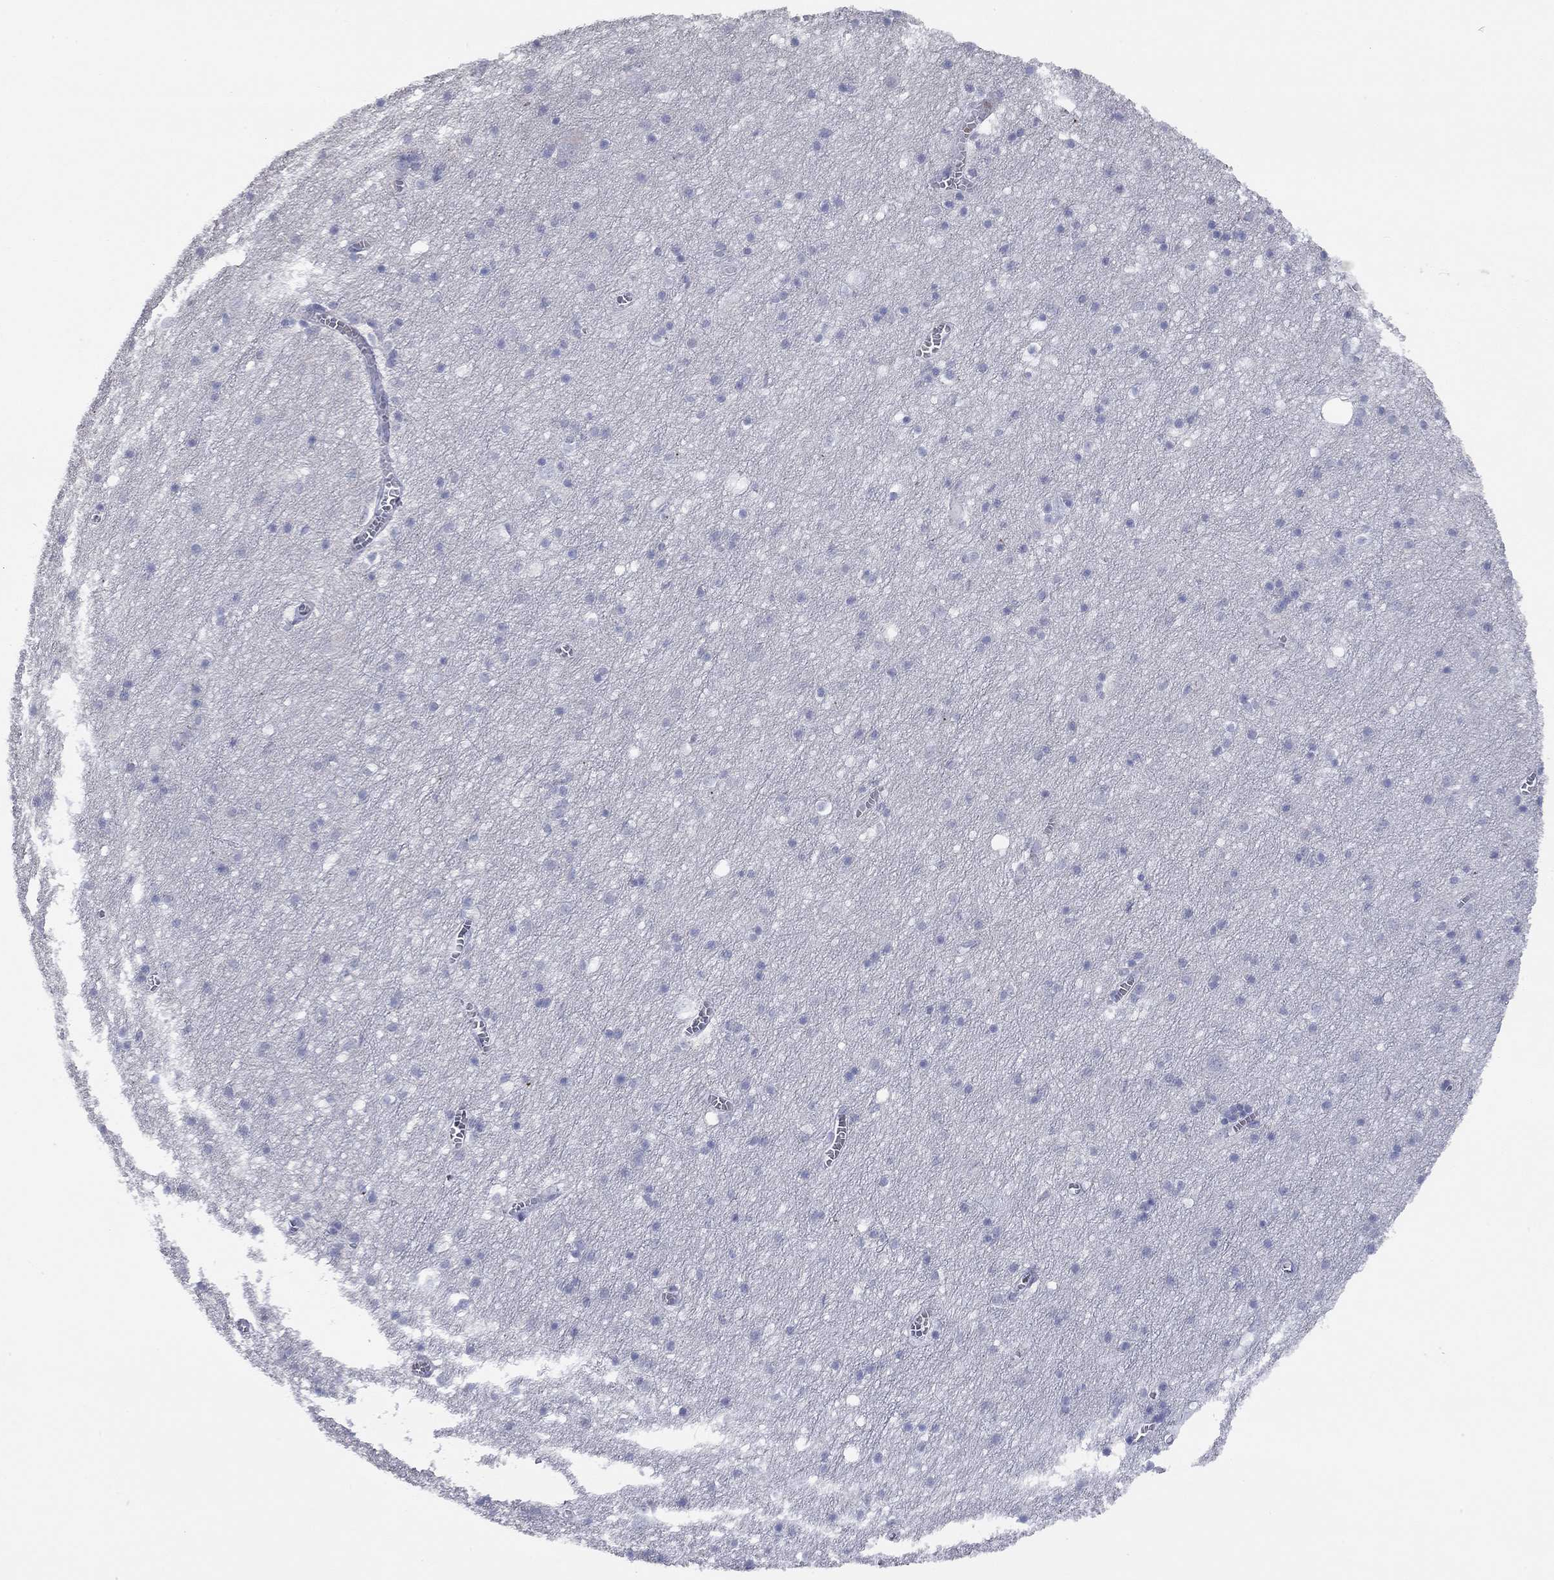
{"staining": {"intensity": "negative", "quantity": "none", "location": "none"}, "tissue": "cerebral cortex", "cell_type": "Endothelial cells", "image_type": "normal", "snomed": [{"axis": "morphology", "description": "Normal tissue, NOS"}, {"axis": "topography", "description": "Cerebral cortex"}], "caption": "This photomicrograph is of unremarkable cerebral cortex stained with IHC to label a protein in brown with the nuclei are counter-stained blue. There is no expression in endothelial cells.", "gene": "ACTL7B", "patient": {"sex": "male", "age": 70}}